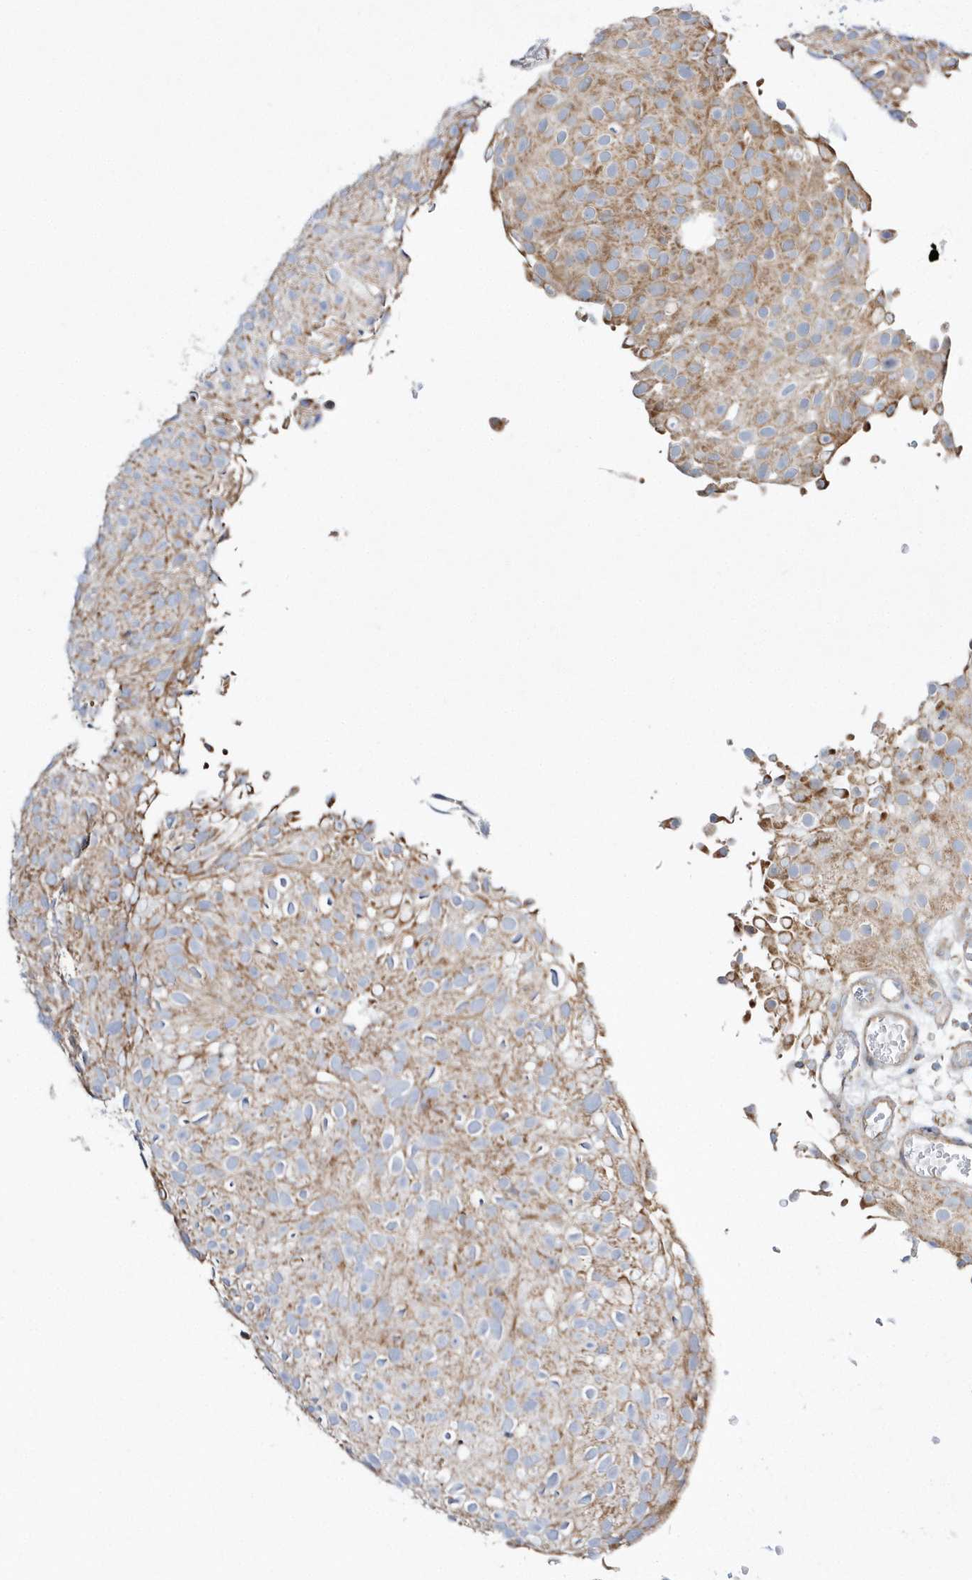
{"staining": {"intensity": "moderate", "quantity": ">75%", "location": "cytoplasmic/membranous"}, "tissue": "urothelial cancer", "cell_type": "Tumor cells", "image_type": "cancer", "snomed": [{"axis": "morphology", "description": "Urothelial carcinoma, Low grade"}, {"axis": "topography", "description": "Urinary bladder"}], "caption": "Immunohistochemical staining of urothelial cancer reveals medium levels of moderate cytoplasmic/membranous expression in approximately >75% of tumor cells.", "gene": "OPA1", "patient": {"sex": "male", "age": 78}}